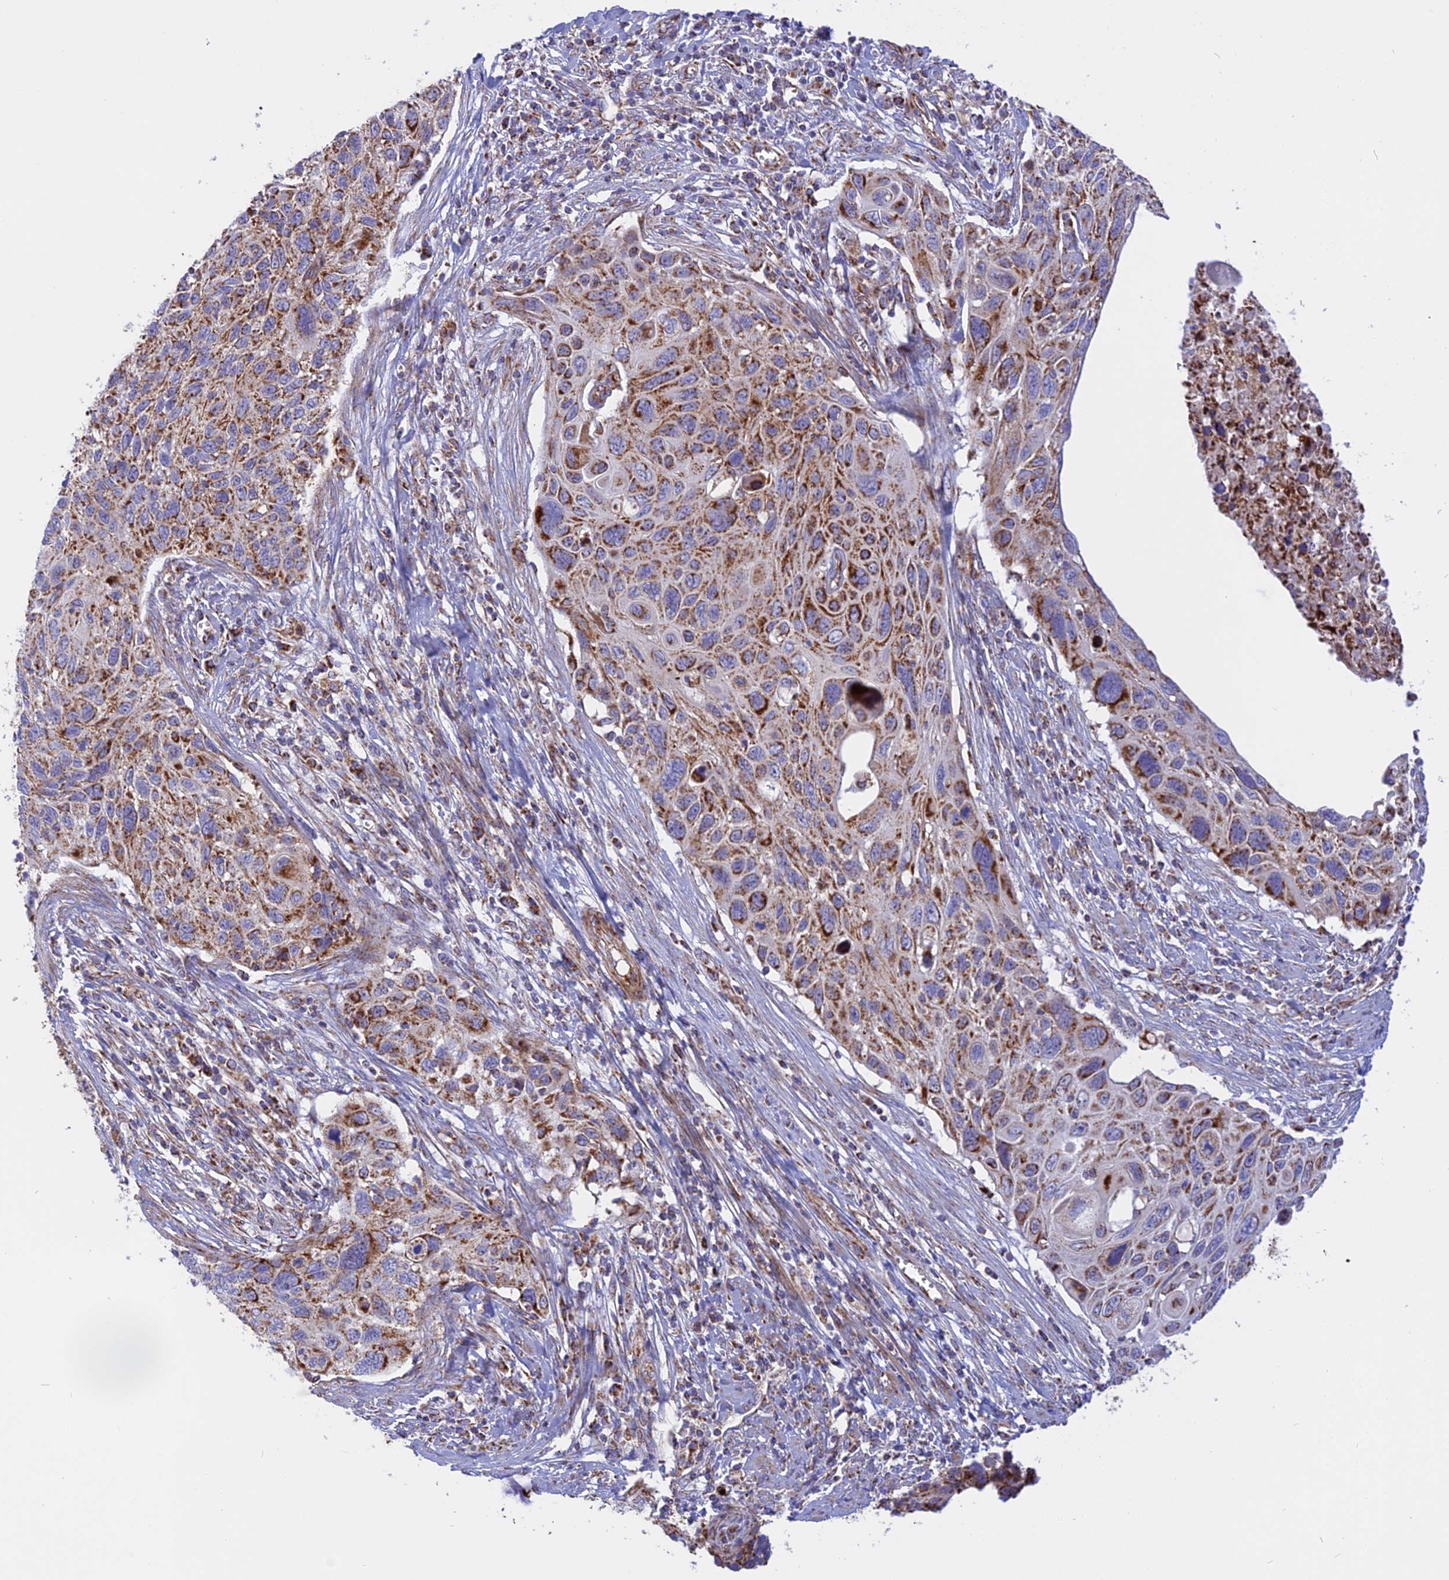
{"staining": {"intensity": "strong", "quantity": "25%-75%", "location": "cytoplasmic/membranous"}, "tissue": "cervical cancer", "cell_type": "Tumor cells", "image_type": "cancer", "snomed": [{"axis": "morphology", "description": "Squamous cell carcinoma, NOS"}, {"axis": "topography", "description": "Cervix"}], "caption": "An image of cervical cancer stained for a protein reveals strong cytoplasmic/membranous brown staining in tumor cells.", "gene": "UQCRB", "patient": {"sex": "female", "age": 70}}